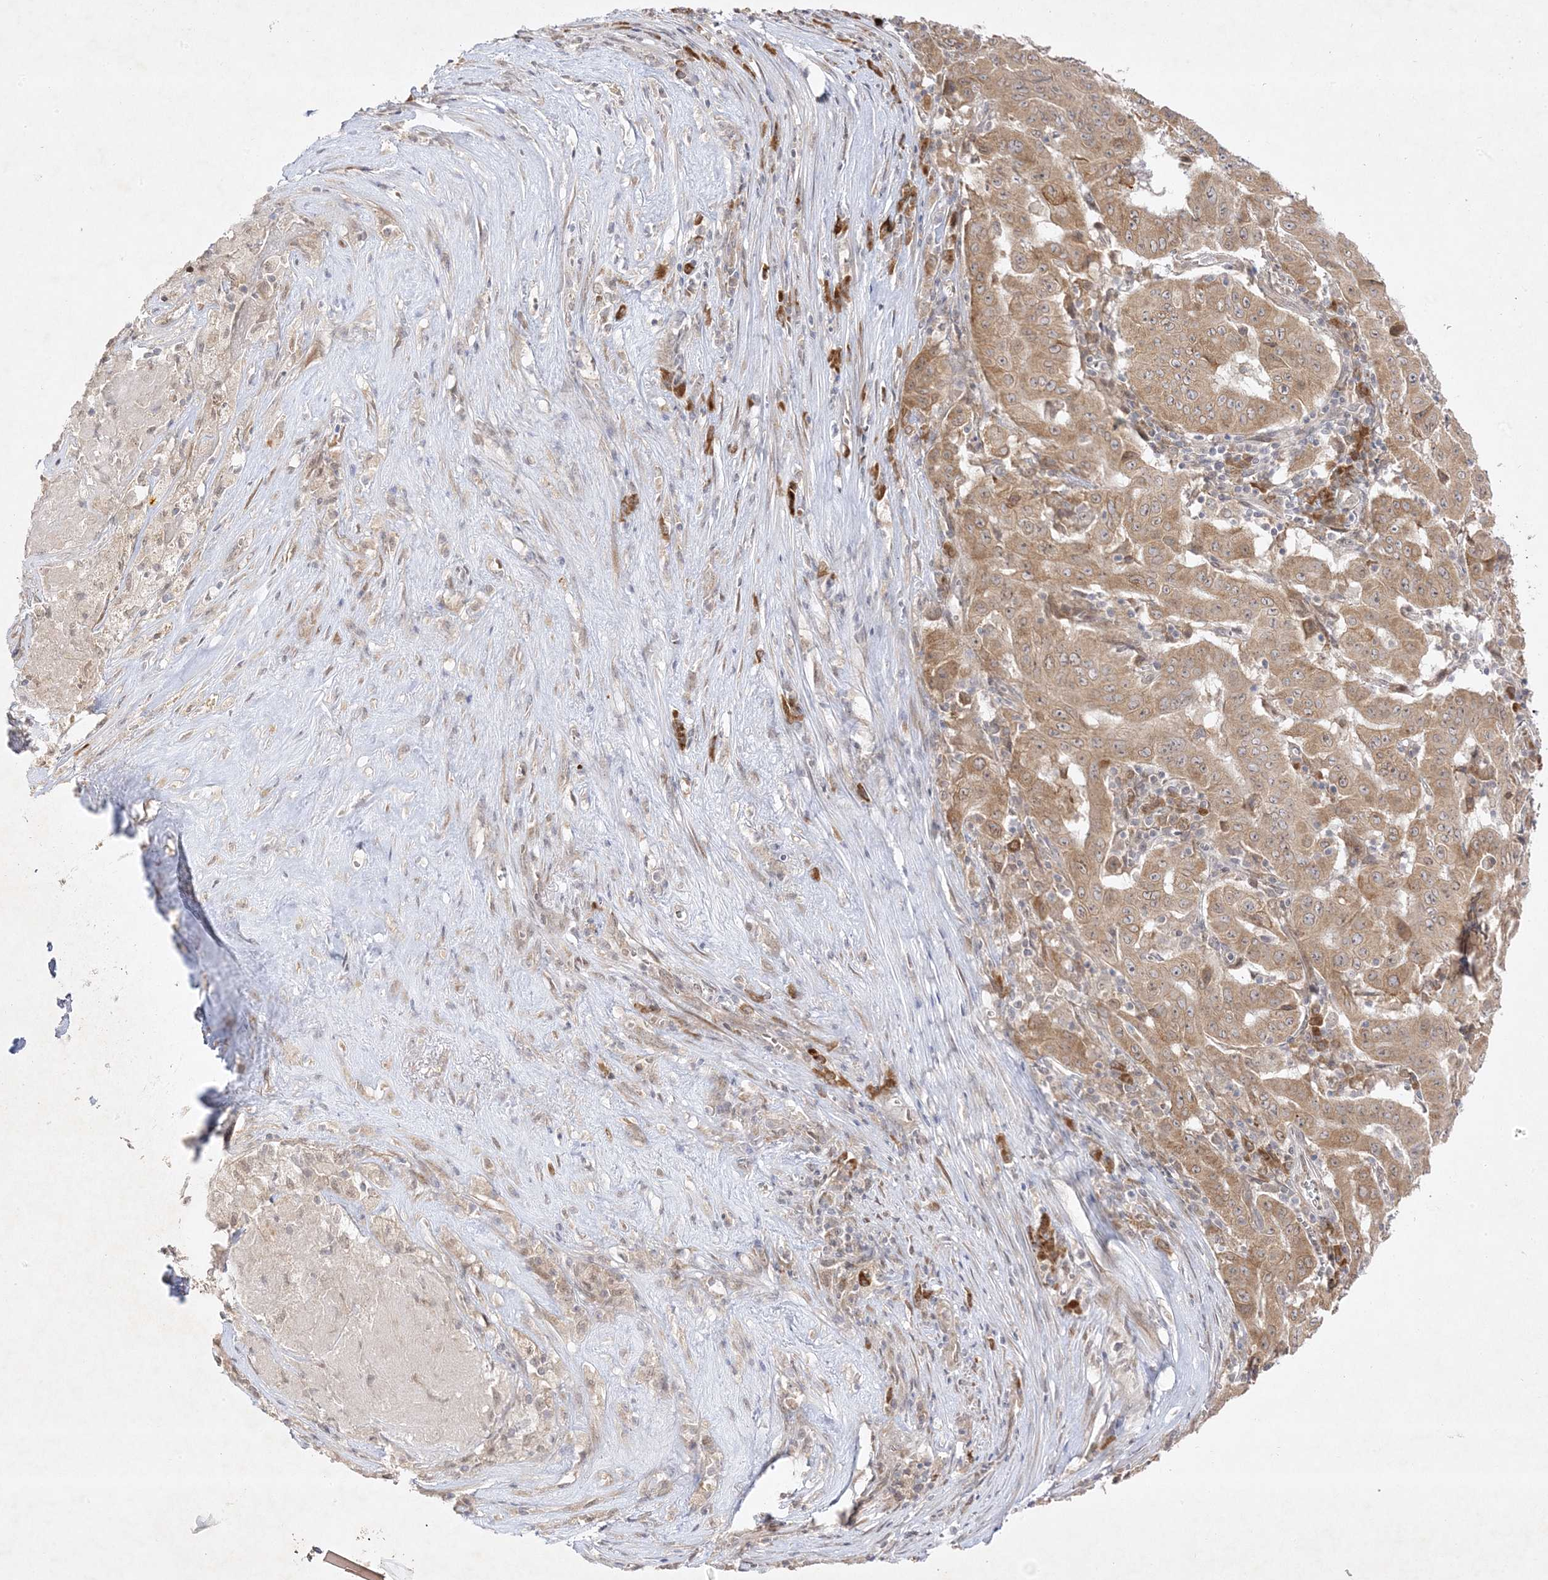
{"staining": {"intensity": "moderate", "quantity": ">75%", "location": "cytoplasmic/membranous"}, "tissue": "pancreatic cancer", "cell_type": "Tumor cells", "image_type": "cancer", "snomed": [{"axis": "morphology", "description": "Adenocarcinoma, NOS"}, {"axis": "topography", "description": "Pancreas"}], "caption": "Pancreatic adenocarcinoma stained with DAB (3,3'-diaminobenzidine) immunohistochemistry shows medium levels of moderate cytoplasmic/membranous expression in approximately >75% of tumor cells.", "gene": "C2CD2", "patient": {"sex": "male", "age": 63}}